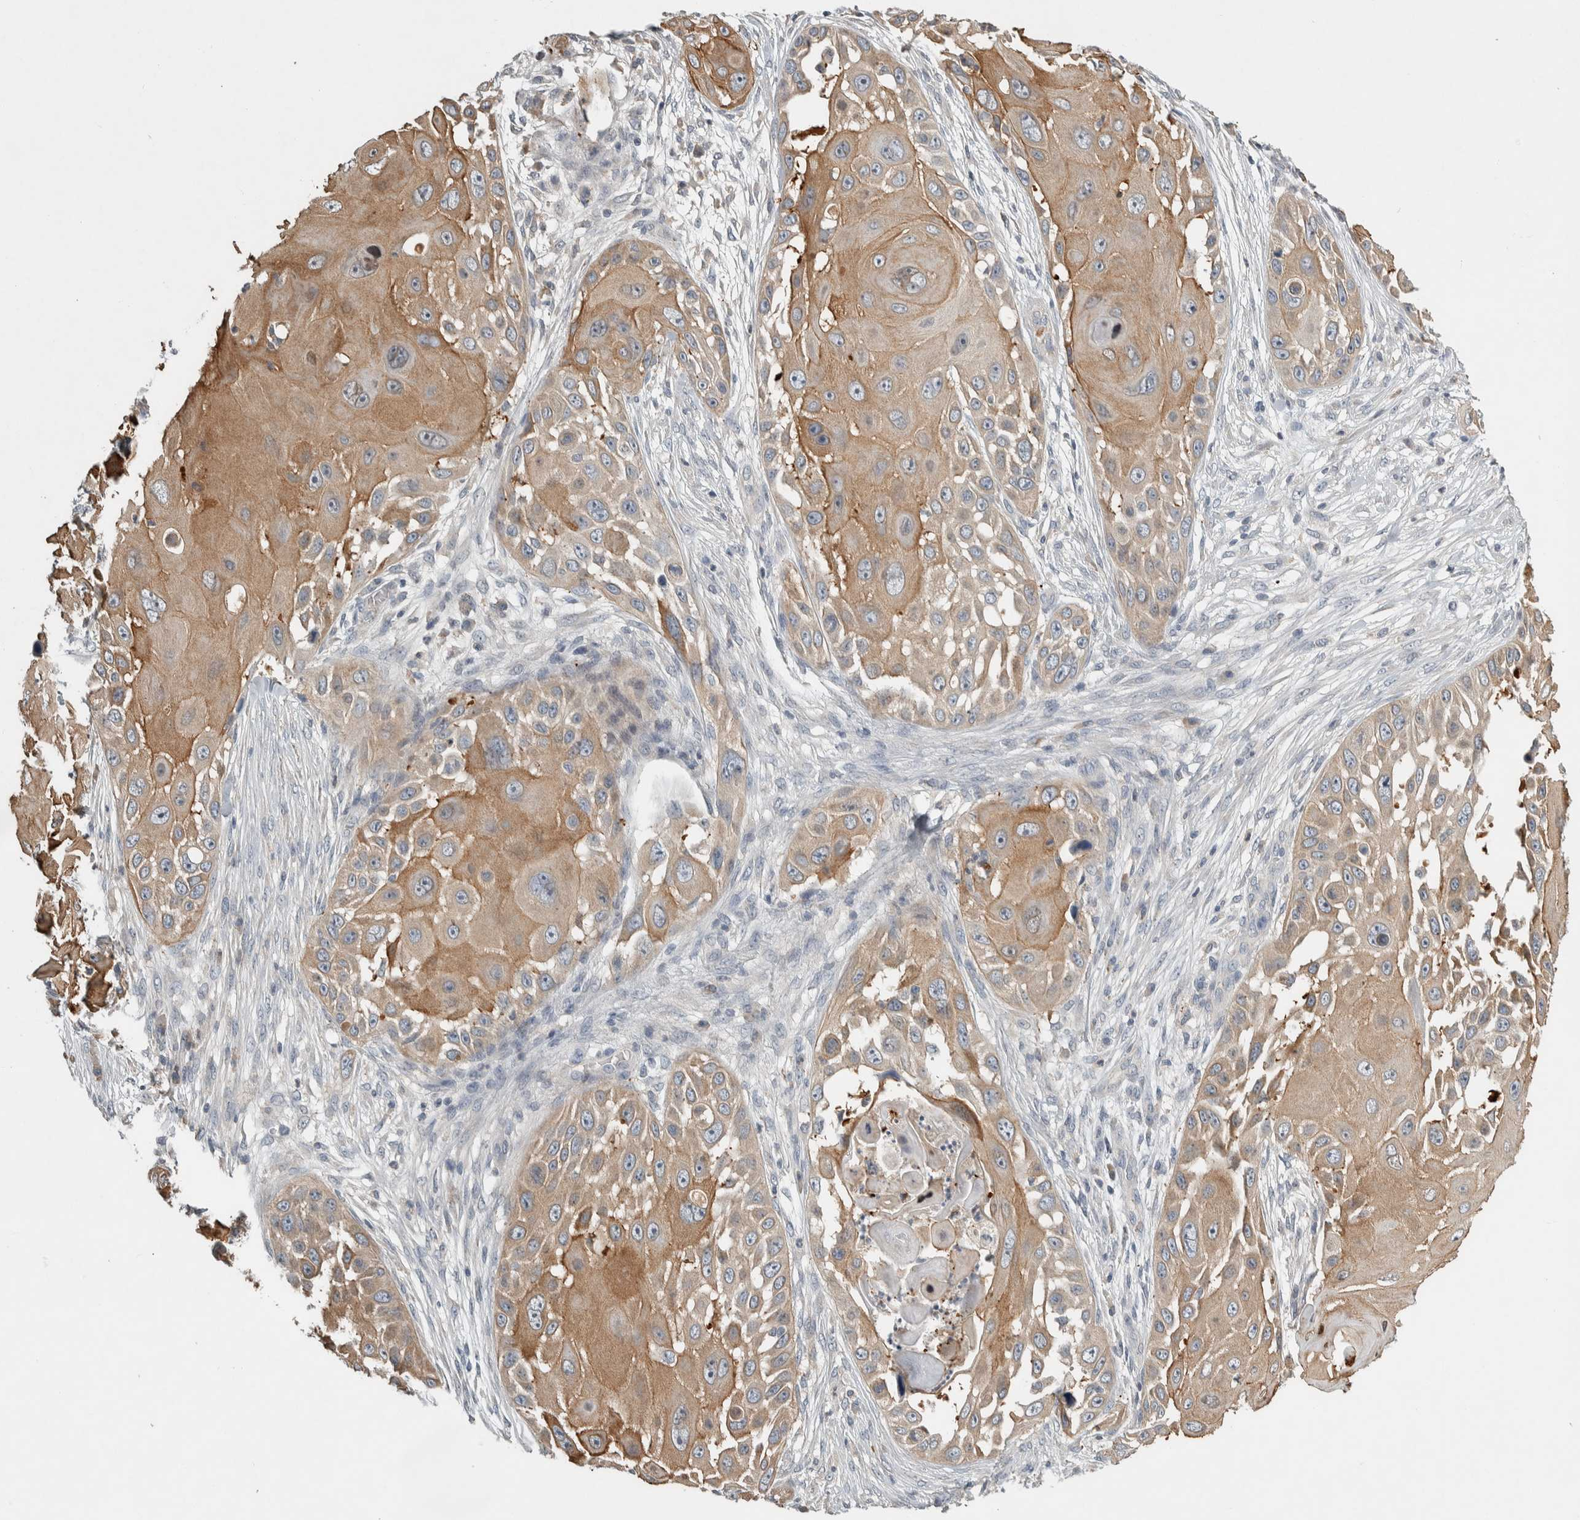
{"staining": {"intensity": "moderate", "quantity": ">75%", "location": "cytoplasmic/membranous"}, "tissue": "skin cancer", "cell_type": "Tumor cells", "image_type": "cancer", "snomed": [{"axis": "morphology", "description": "Squamous cell carcinoma, NOS"}, {"axis": "topography", "description": "Skin"}], "caption": "Squamous cell carcinoma (skin) tissue displays moderate cytoplasmic/membranous expression in about >75% of tumor cells (DAB (3,3'-diaminobenzidine) = brown stain, brightfield microscopy at high magnification).", "gene": "EIF3H", "patient": {"sex": "female", "age": 44}}